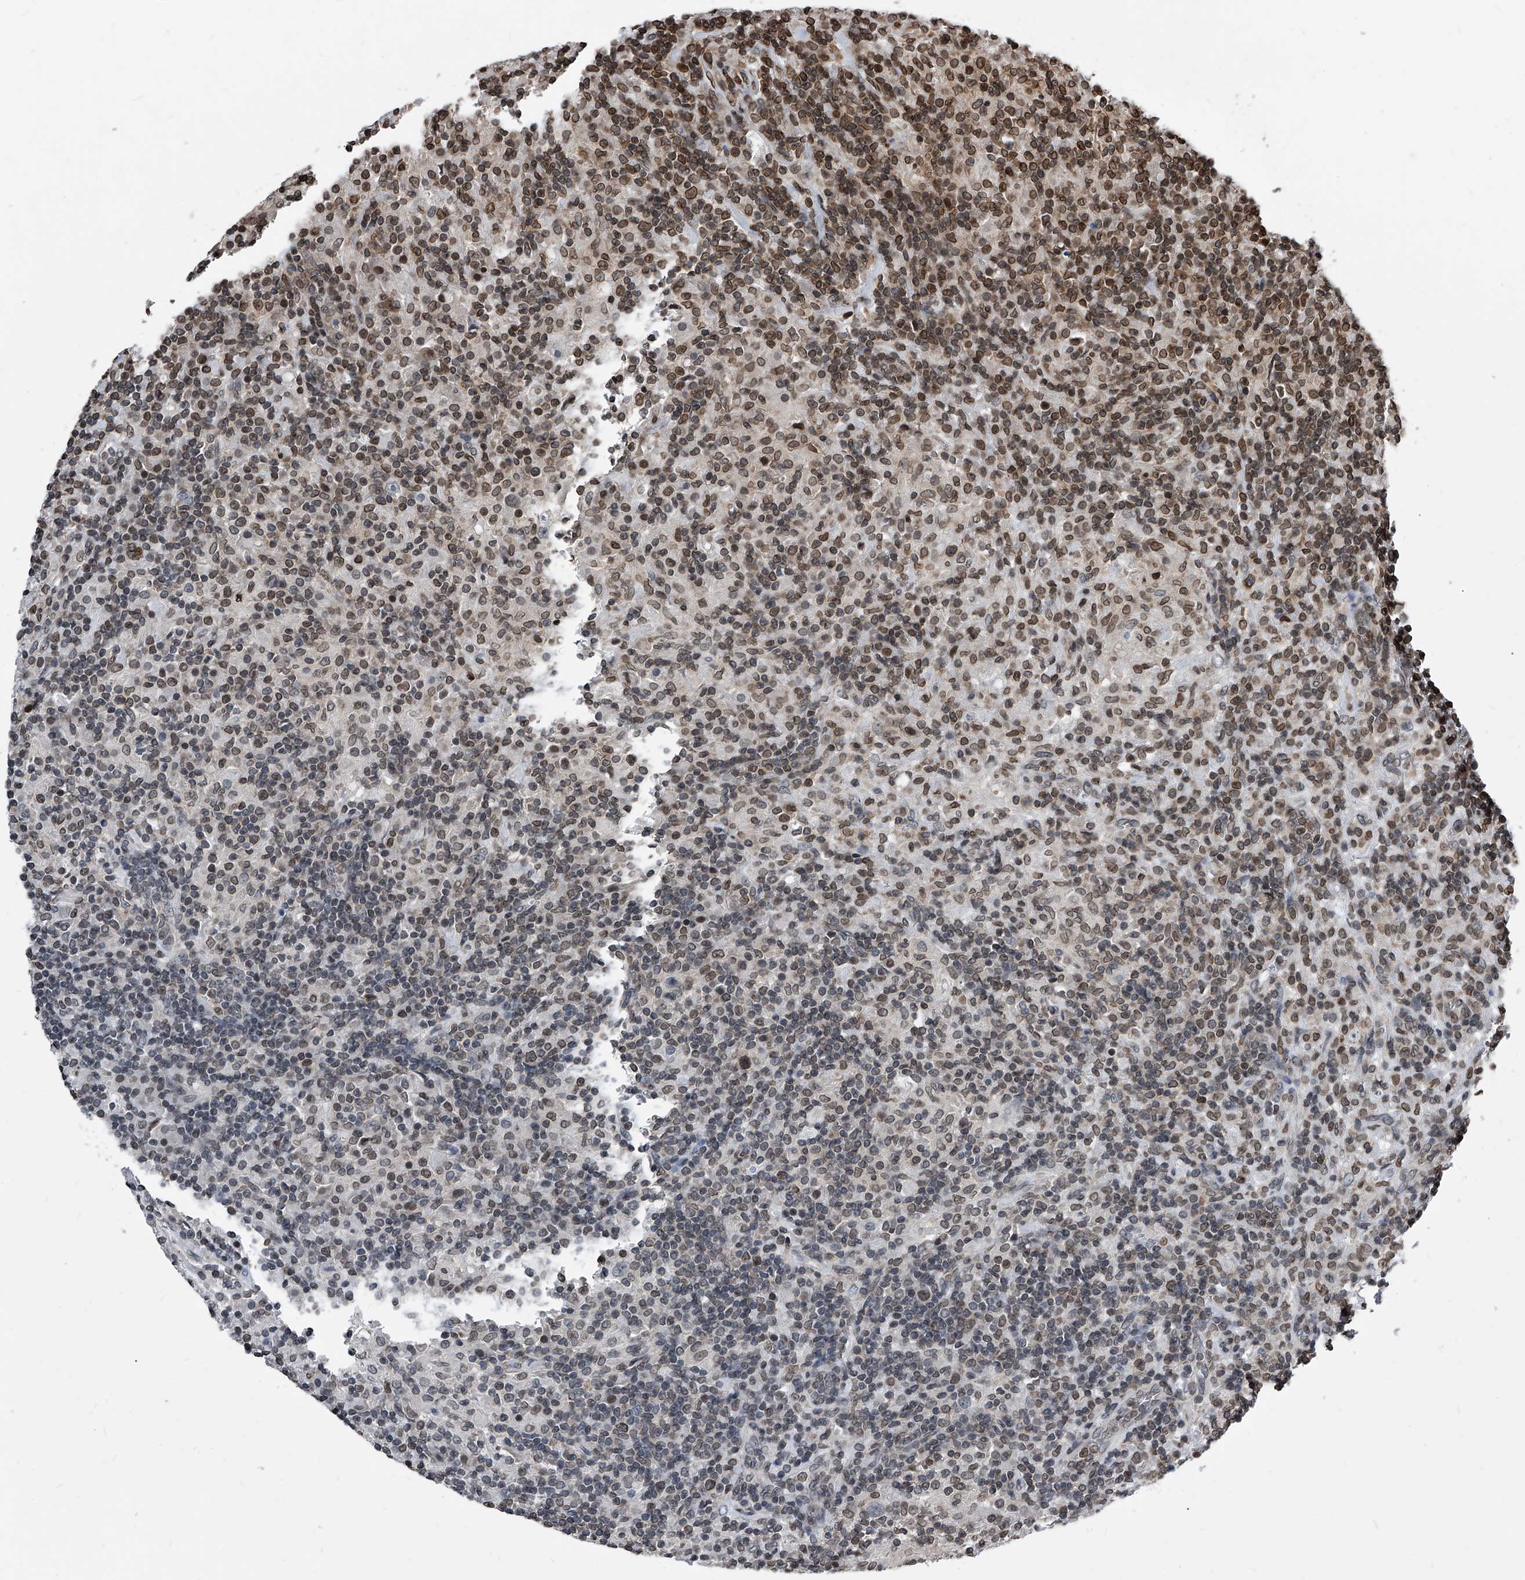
{"staining": {"intensity": "weak", "quantity": "<25%", "location": "nuclear"}, "tissue": "lymphoma", "cell_type": "Tumor cells", "image_type": "cancer", "snomed": [{"axis": "morphology", "description": "Hodgkin's disease, NOS"}, {"axis": "topography", "description": "Lymph node"}], "caption": "A high-resolution histopathology image shows IHC staining of Hodgkin's disease, which demonstrates no significant staining in tumor cells. (DAB immunohistochemistry with hematoxylin counter stain).", "gene": "PHF20", "patient": {"sex": "male", "age": 70}}